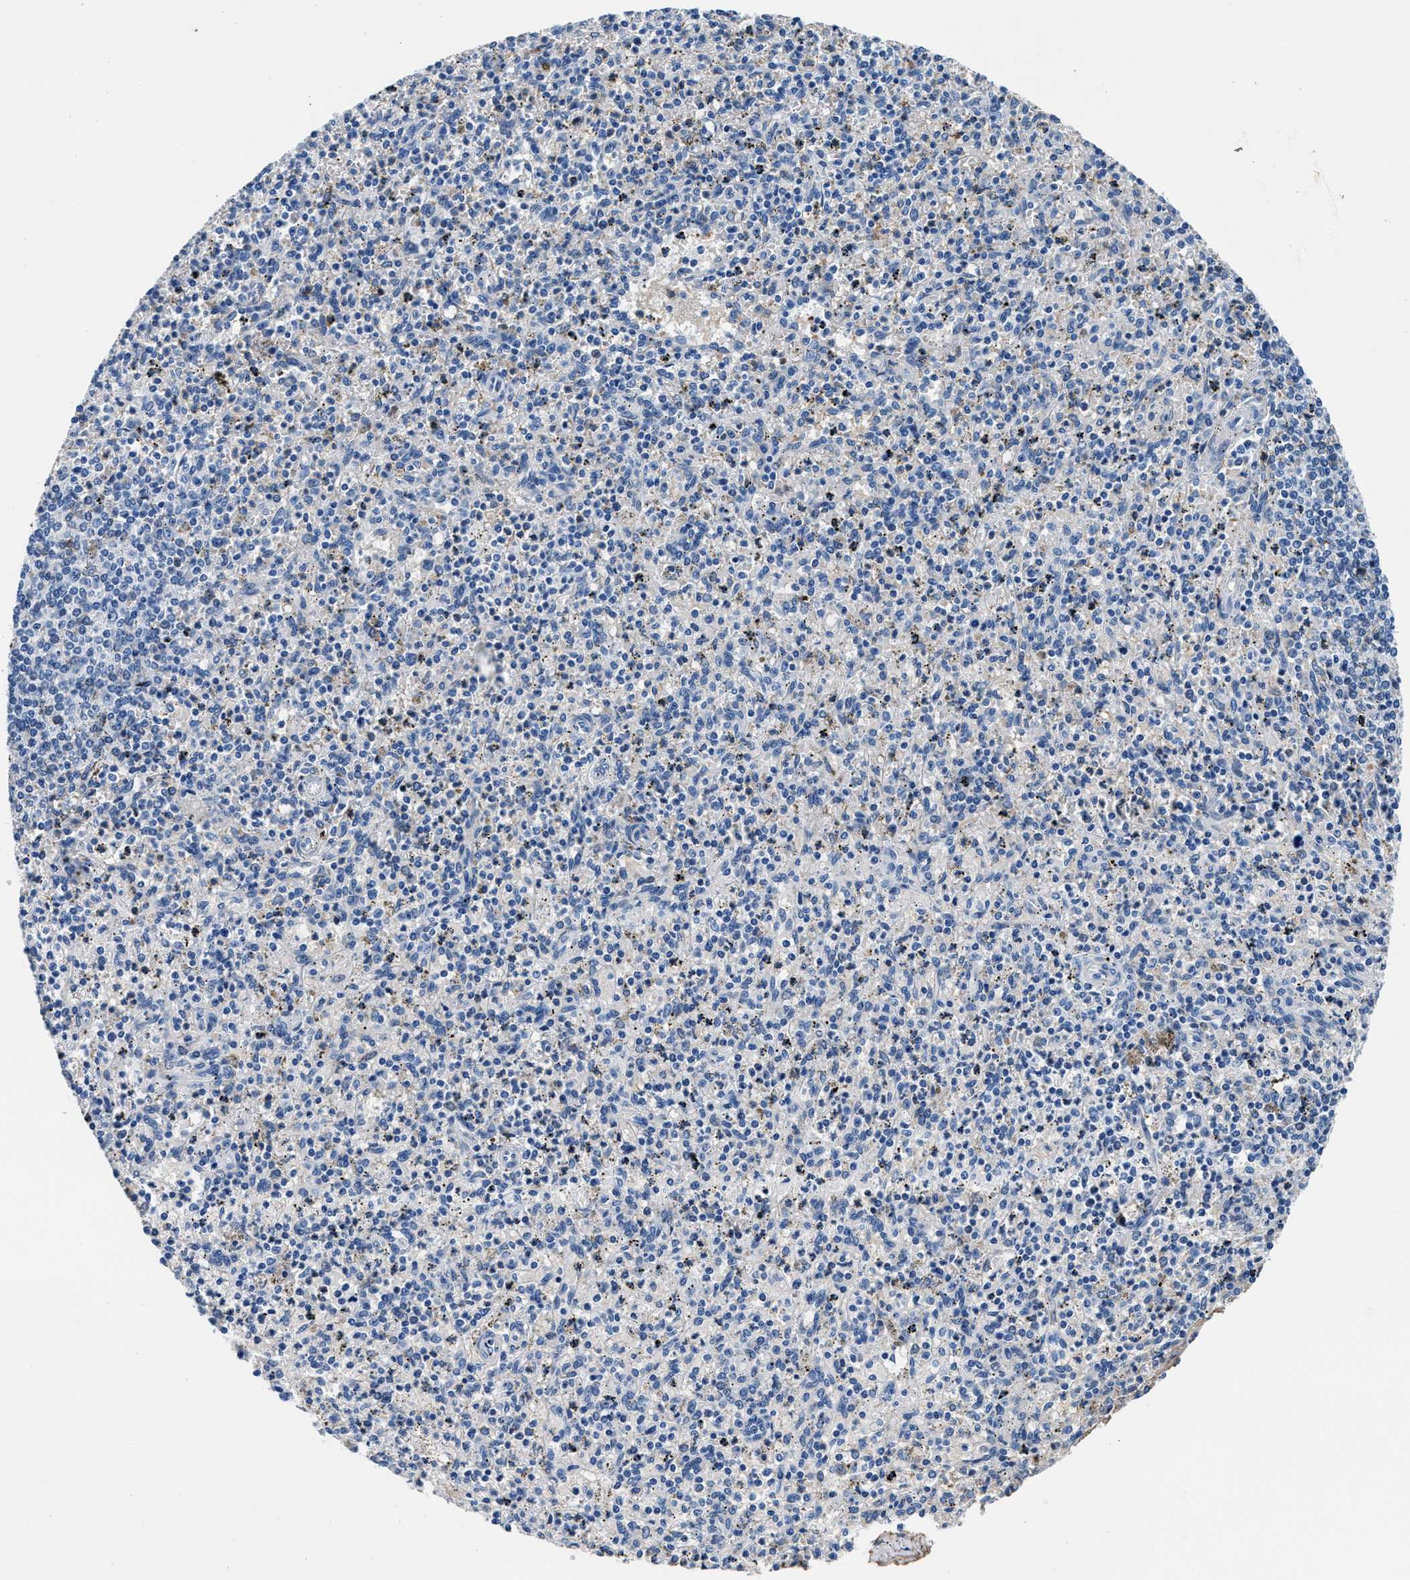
{"staining": {"intensity": "negative", "quantity": "none", "location": "none"}, "tissue": "spleen", "cell_type": "Cells in red pulp", "image_type": "normal", "snomed": [{"axis": "morphology", "description": "Normal tissue, NOS"}, {"axis": "topography", "description": "Spleen"}], "caption": "The histopathology image exhibits no significant staining in cells in red pulp of spleen. (DAB IHC visualized using brightfield microscopy, high magnification).", "gene": "TNR", "patient": {"sex": "male", "age": 72}}